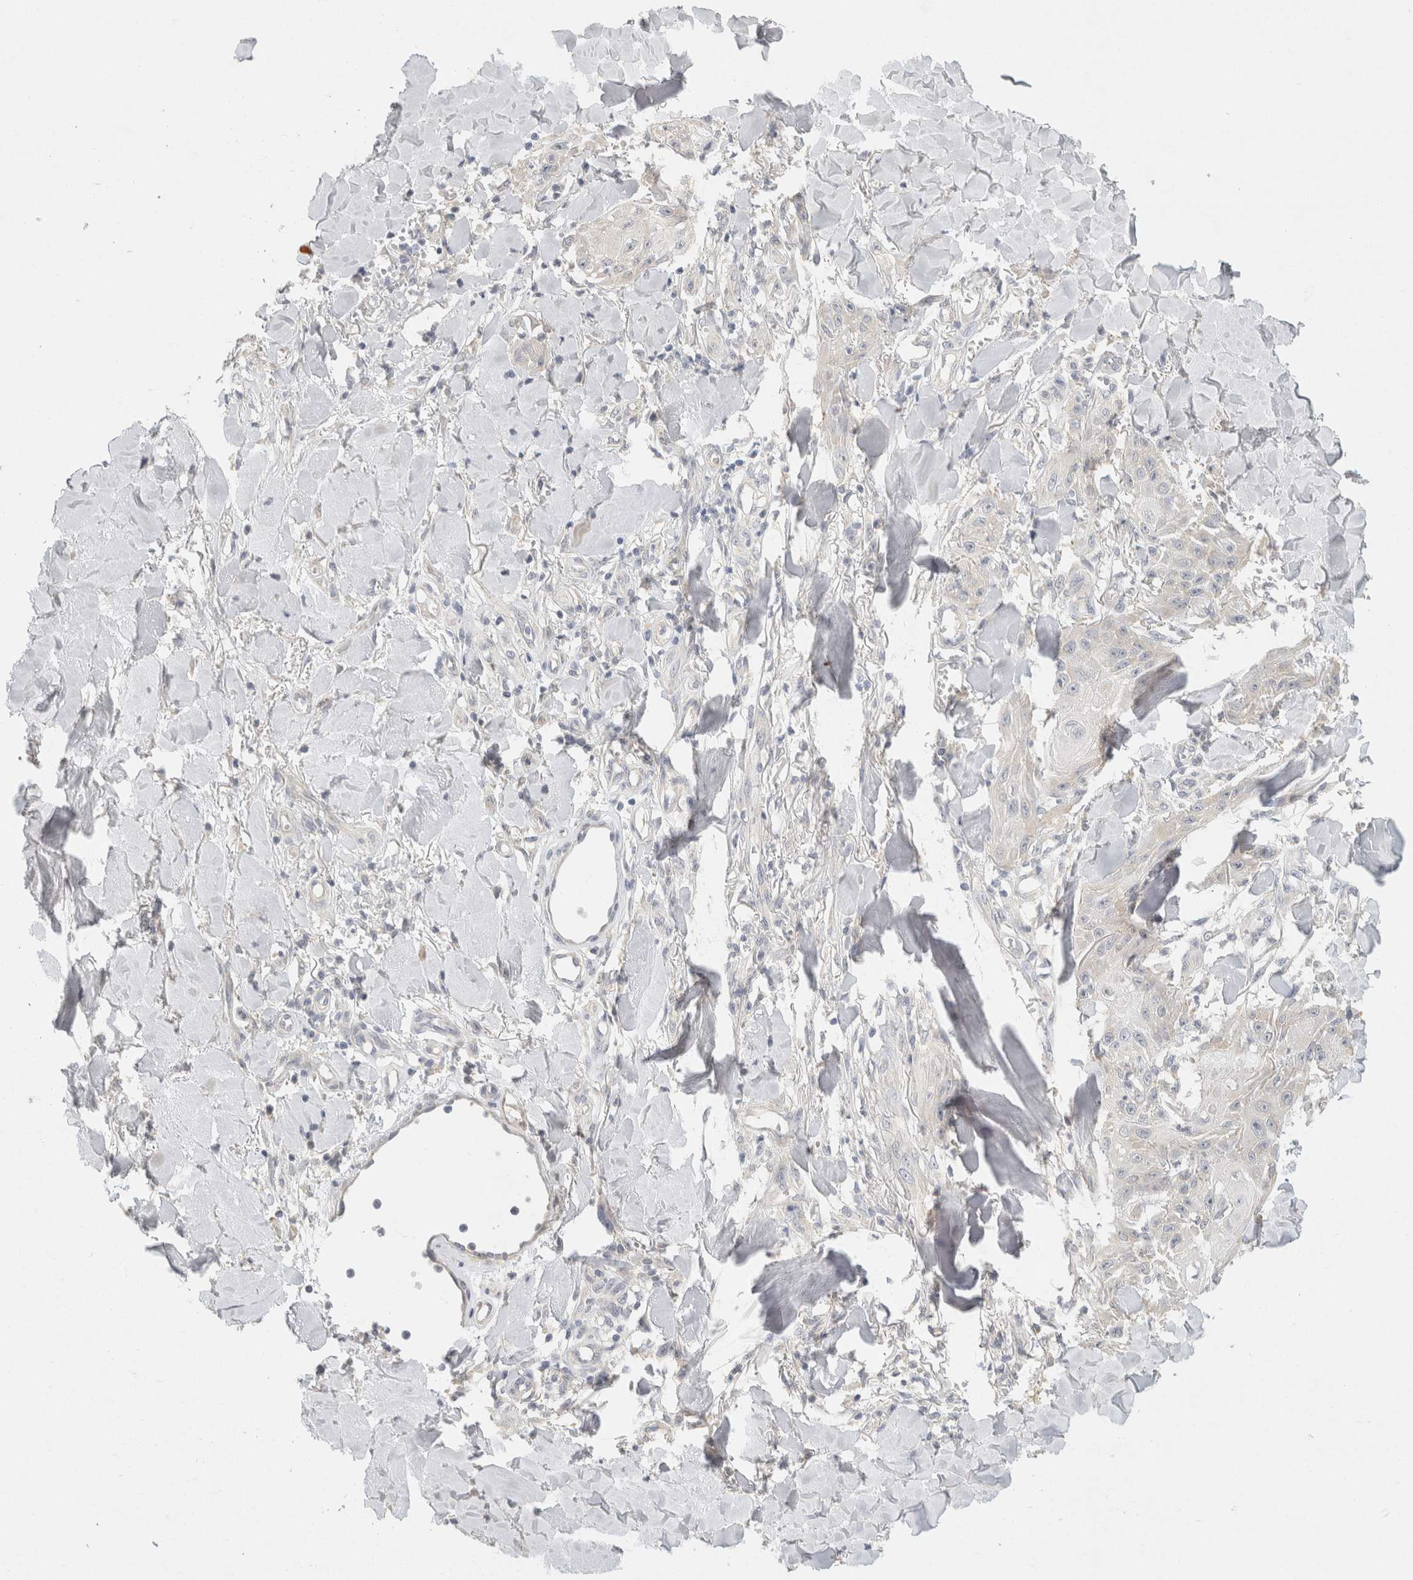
{"staining": {"intensity": "negative", "quantity": "none", "location": "none"}, "tissue": "skin cancer", "cell_type": "Tumor cells", "image_type": "cancer", "snomed": [{"axis": "morphology", "description": "Squamous cell carcinoma, NOS"}, {"axis": "topography", "description": "Skin"}], "caption": "Immunohistochemistry of skin squamous cell carcinoma exhibits no staining in tumor cells.", "gene": "CHRM4", "patient": {"sex": "male", "age": 74}}